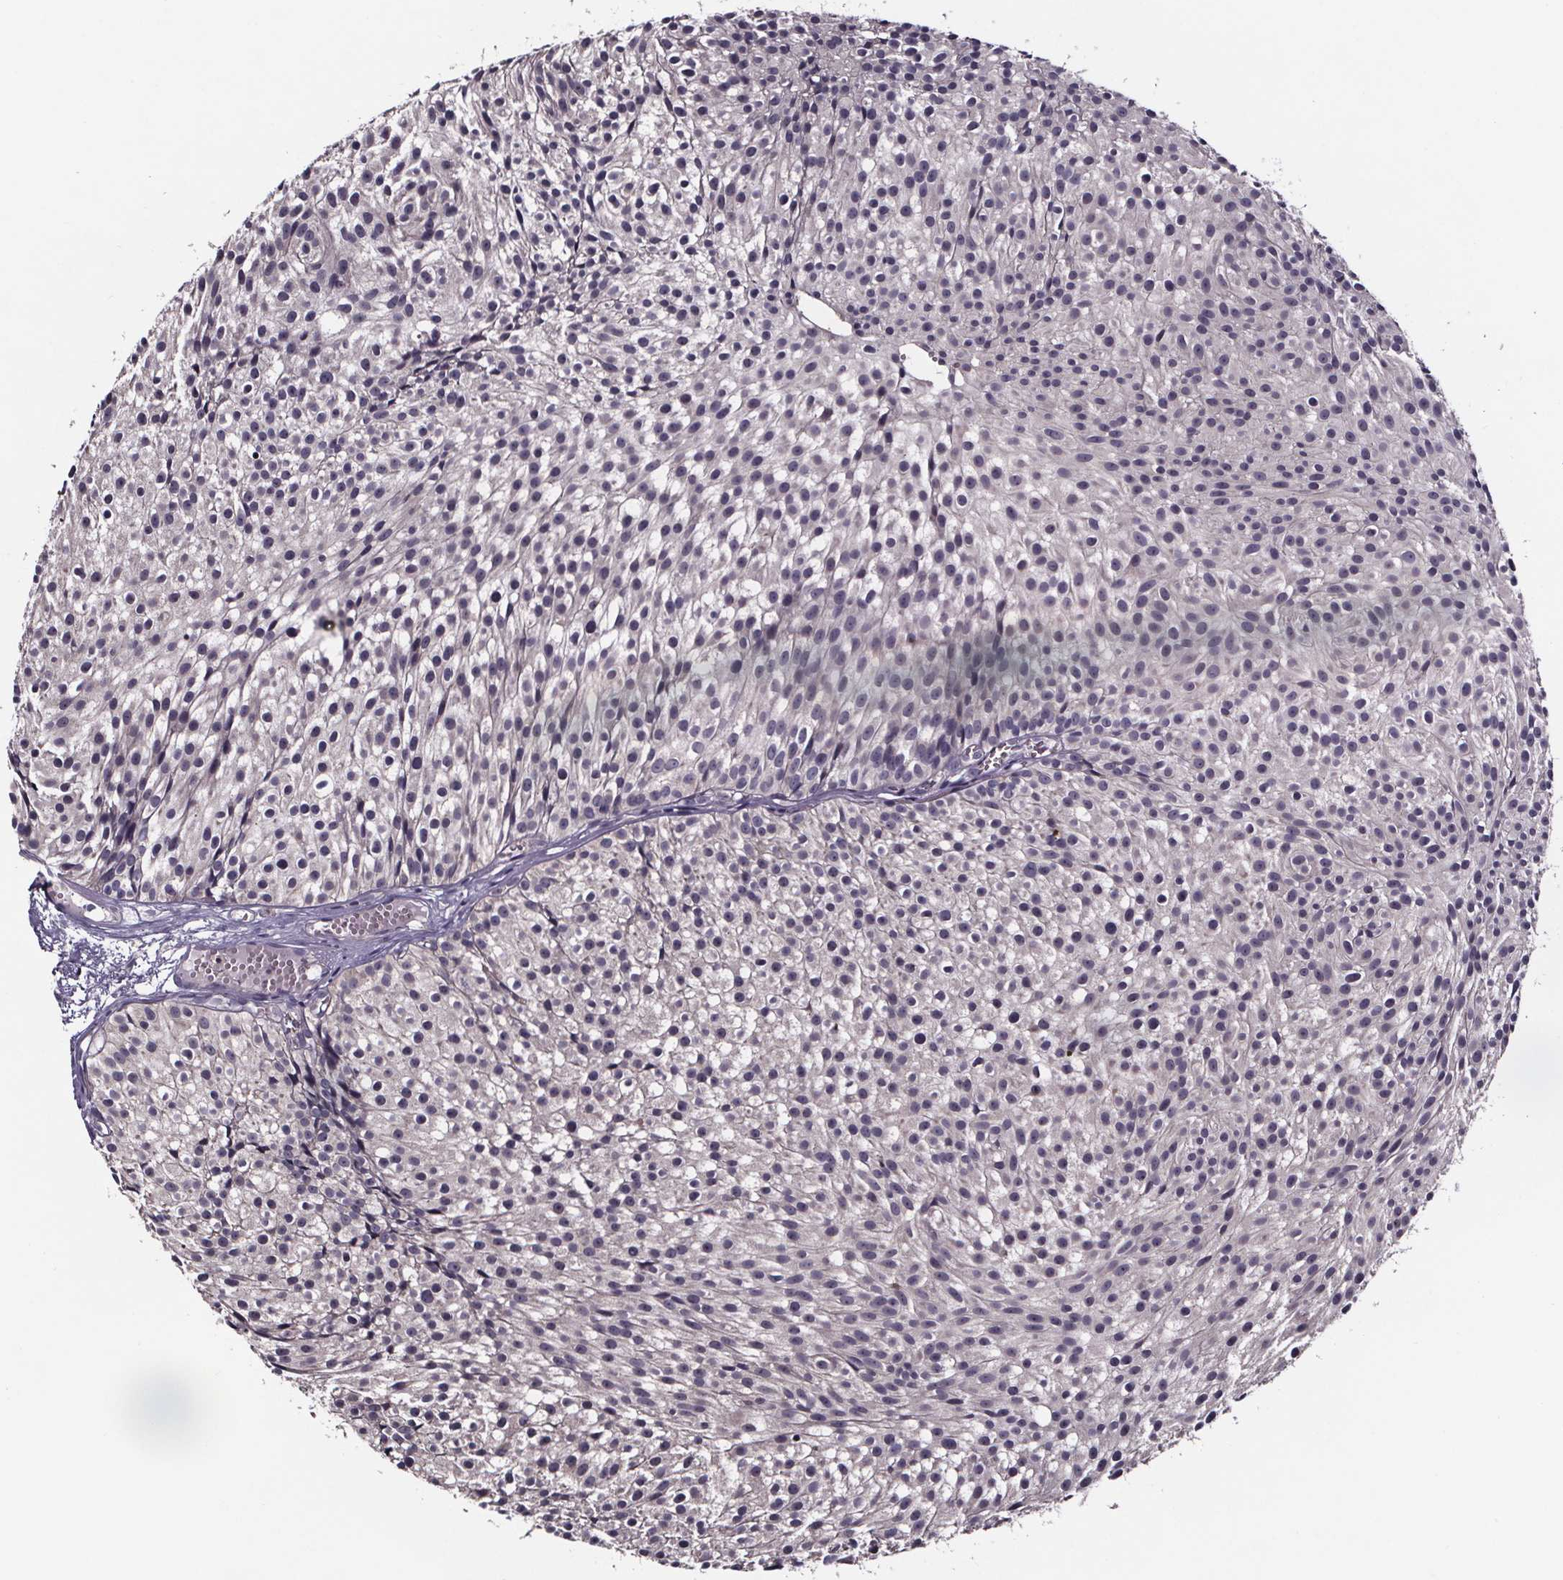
{"staining": {"intensity": "negative", "quantity": "none", "location": "none"}, "tissue": "urothelial cancer", "cell_type": "Tumor cells", "image_type": "cancer", "snomed": [{"axis": "morphology", "description": "Urothelial carcinoma, Low grade"}, {"axis": "topography", "description": "Urinary bladder"}], "caption": "Urothelial cancer was stained to show a protein in brown. There is no significant positivity in tumor cells. Brightfield microscopy of immunohistochemistry stained with DAB (3,3'-diaminobenzidine) (brown) and hematoxylin (blue), captured at high magnification.", "gene": "SMIM1", "patient": {"sex": "male", "age": 63}}